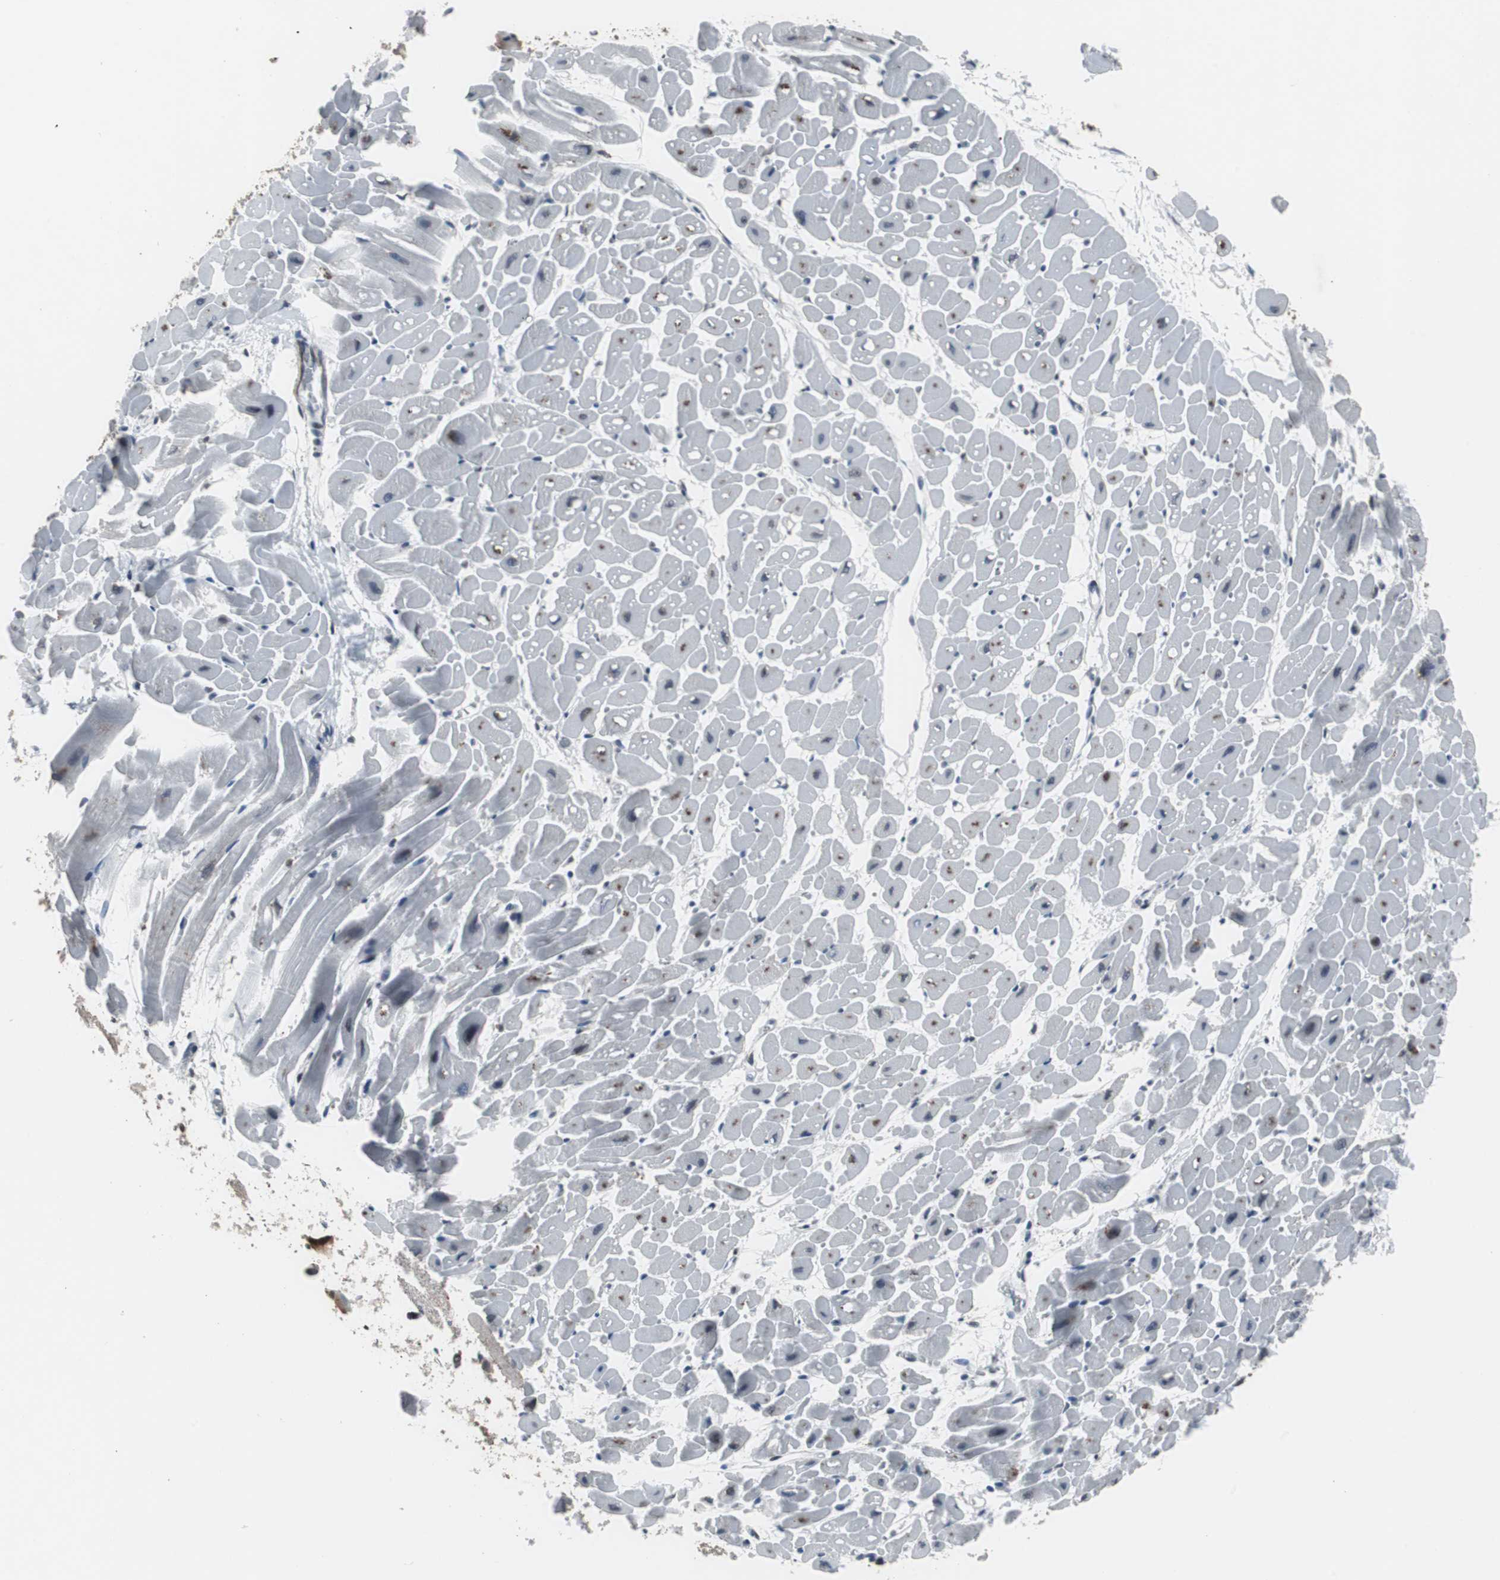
{"staining": {"intensity": "strong", "quantity": "25%-75%", "location": "cytoplasmic/membranous"}, "tissue": "heart muscle", "cell_type": "Cardiomyocytes", "image_type": "normal", "snomed": [{"axis": "morphology", "description": "Normal tissue, NOS"}, {"axis": "topography", "description": "Heart"}], "caption": "Heart muscle stained for a protein (brown) demonstrates strong cytoplasmic/membranous positive positivity in about 25%-75% of cardiomyocytes.", "gene": "FOXP4", "patient": {"sex": "male", "age": 45}}